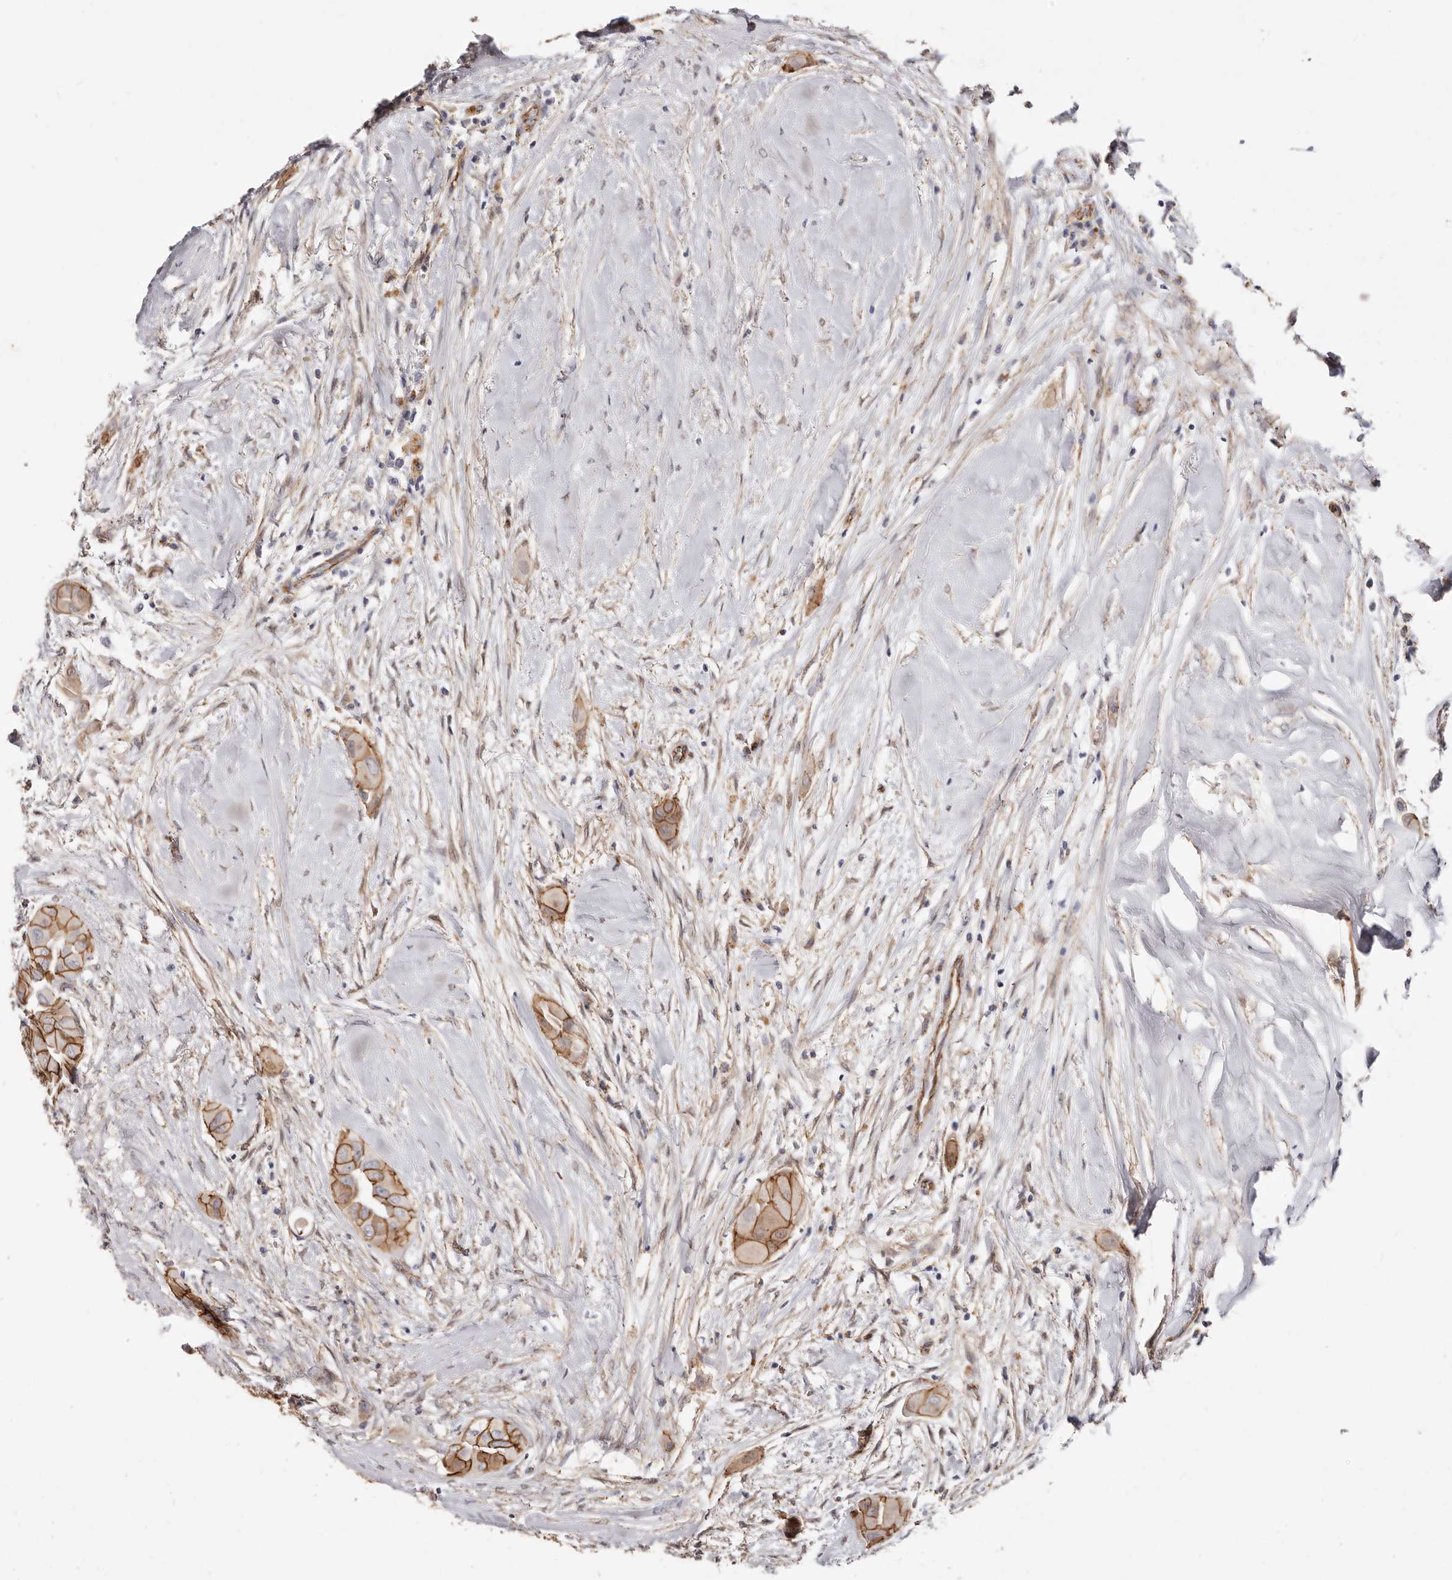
{"staining": {"intensity": "strong", "quantity": ">75%", "location": "cytoplasmic/membranous"}, "tissue": "thyroid cancer", "cell_type": "Tumor cells", "image_type": "cancer", "snomed": [{"axis": "morphology", "description": "Papillary adenocarcinoma, NOS"}, {"axis": "topography", "description": "Thyroid gland"}], "caption": "Brown immunohistochemical staining in human thyroid cancer exhibits strong cytoplasmic/membranous staining in about >75% of tumor cells. (DAB = brown stain, brightfield microscopy at high magnification).", "gene": "CTNNB1", "patient": {"sex": "female", "age": 59}}